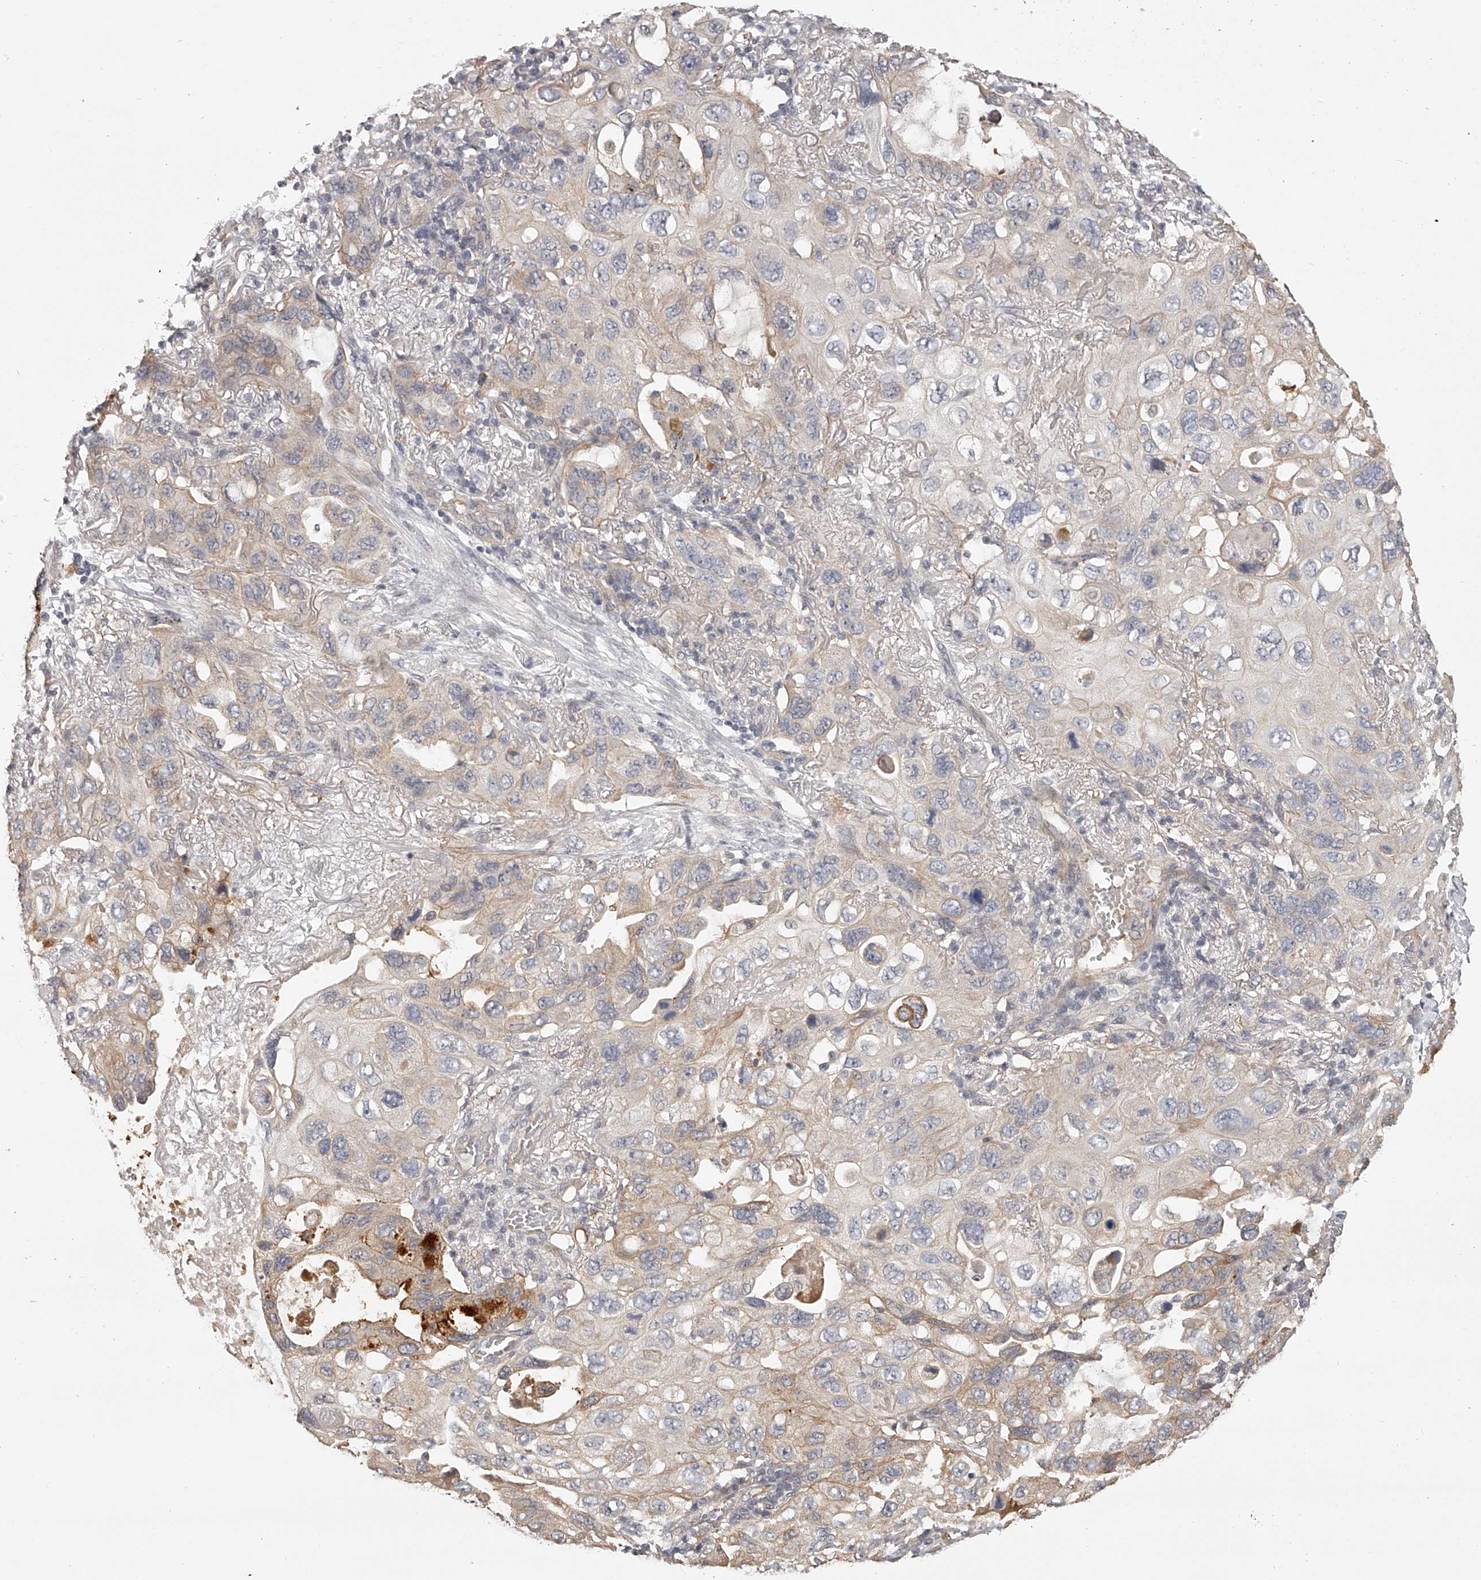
{"staining": {"intensity": "weak", "quantity": "25%-75%", "location": "cytoplasmic/membranous"}, "tissue": "lung cancer", "cell_type": "Tumor cells", "image_type": "cancer", "snomed": [{"axis": "morphology", "description": "Squamous cell carcinoma, NOS"}, {"axis": "topography", "description": "Lung"}], "caption": "Weak cytoplasmic/membranous expression is present in about 25%-75% of tumor cells in lung squamous cell carcinoma.", "gene": "ZNF582", "patient": {"sex": "female", "age": 73}}